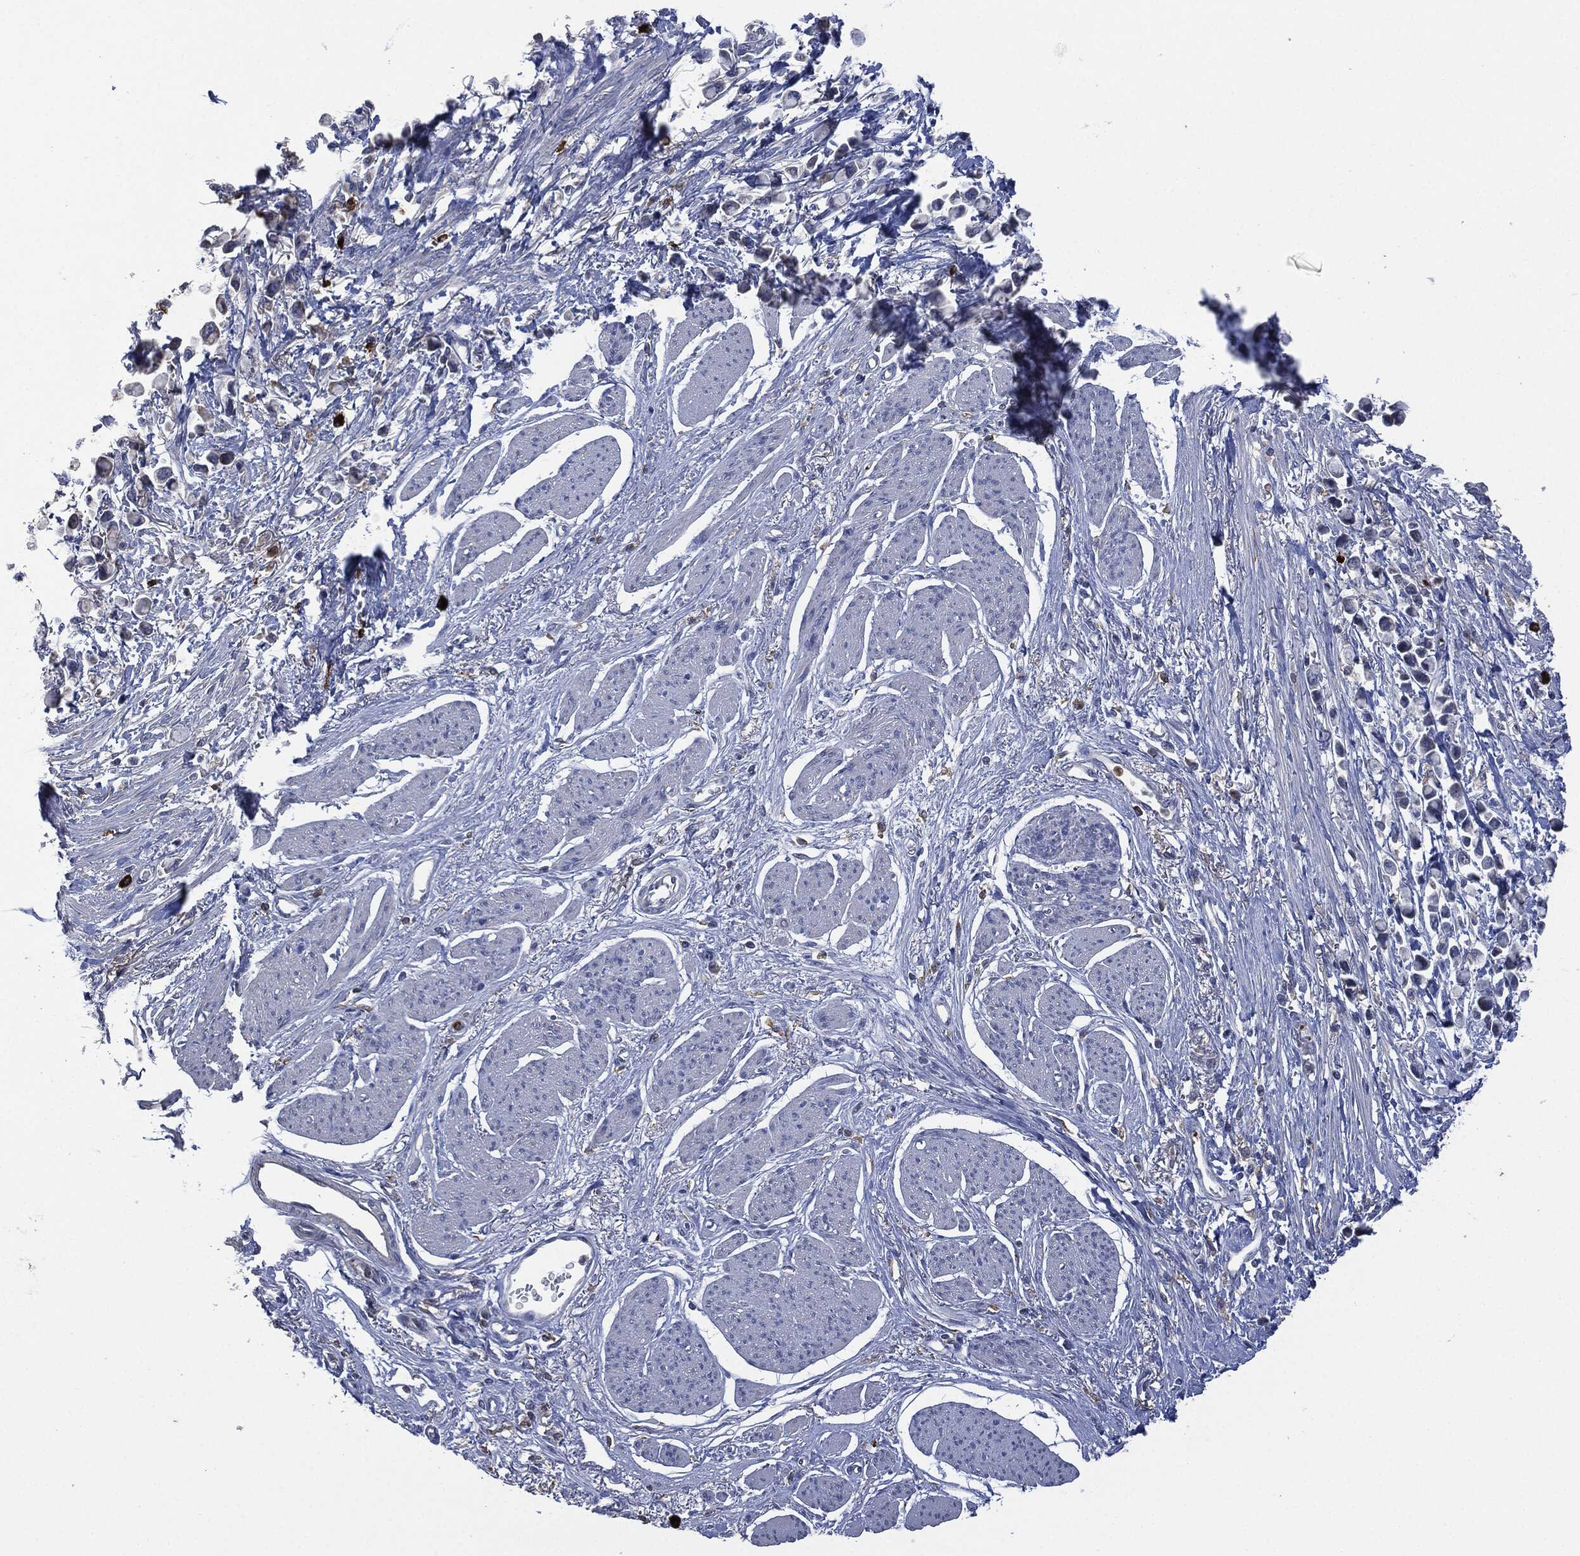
{"staining": {"intensity": "negative", "quantity": "none", "location": "none"}, "tissue": "stomach cancer", "cell_type": "Tumor cells", "image_type": "cancer", "snomed": [{"axis": "morphology", "description": "Adenocarcinoma, NOS"}, {"axis": "topography", "description": "Stomach"}], "caption": "Histopathology image shows no protein expression in tumor cells of adenocarcinoma (stomach) tissue.", "gene": "CD33", "patient": {"sex": "female", "age": 81}}